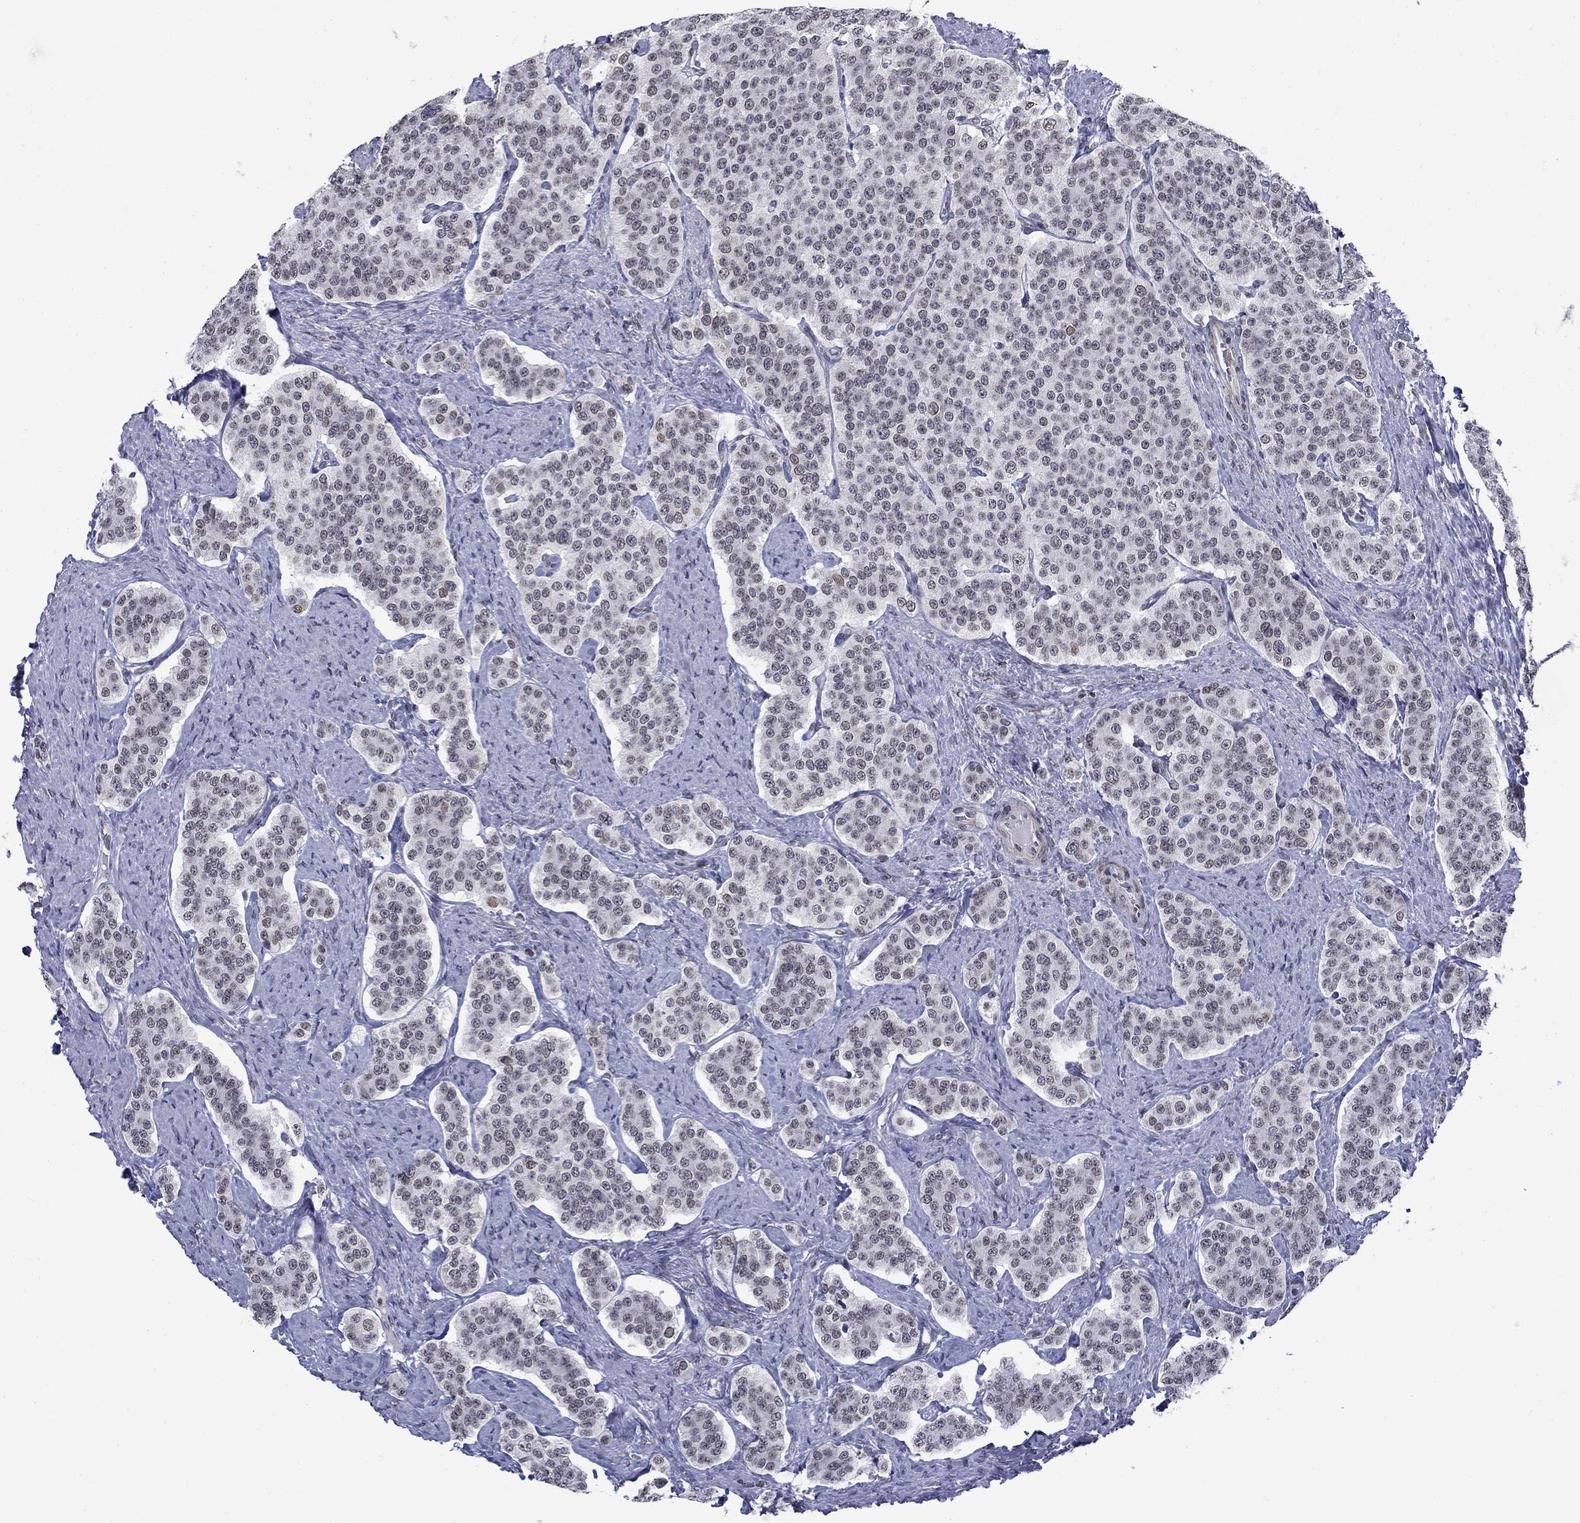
{"staining": {"intensity": "weak", "quantity": "<25%", "location": "nuclear"}, "tissue": "carcinoid", "cell_type": "Tumor cells", "image_type": "cancer", "snomed": [{"axis": "morphology", "description": "Carcinoid, malignant, NOS"}, {"axis": "topography", "description": "Small intestine"}], "caption": "DAB immunohistochemical staining of malignant carcinoid shows no significant staining in tumor cells.", "gene": "TOR1AIP1", "patient": {"sex": "female", "age": 58}}